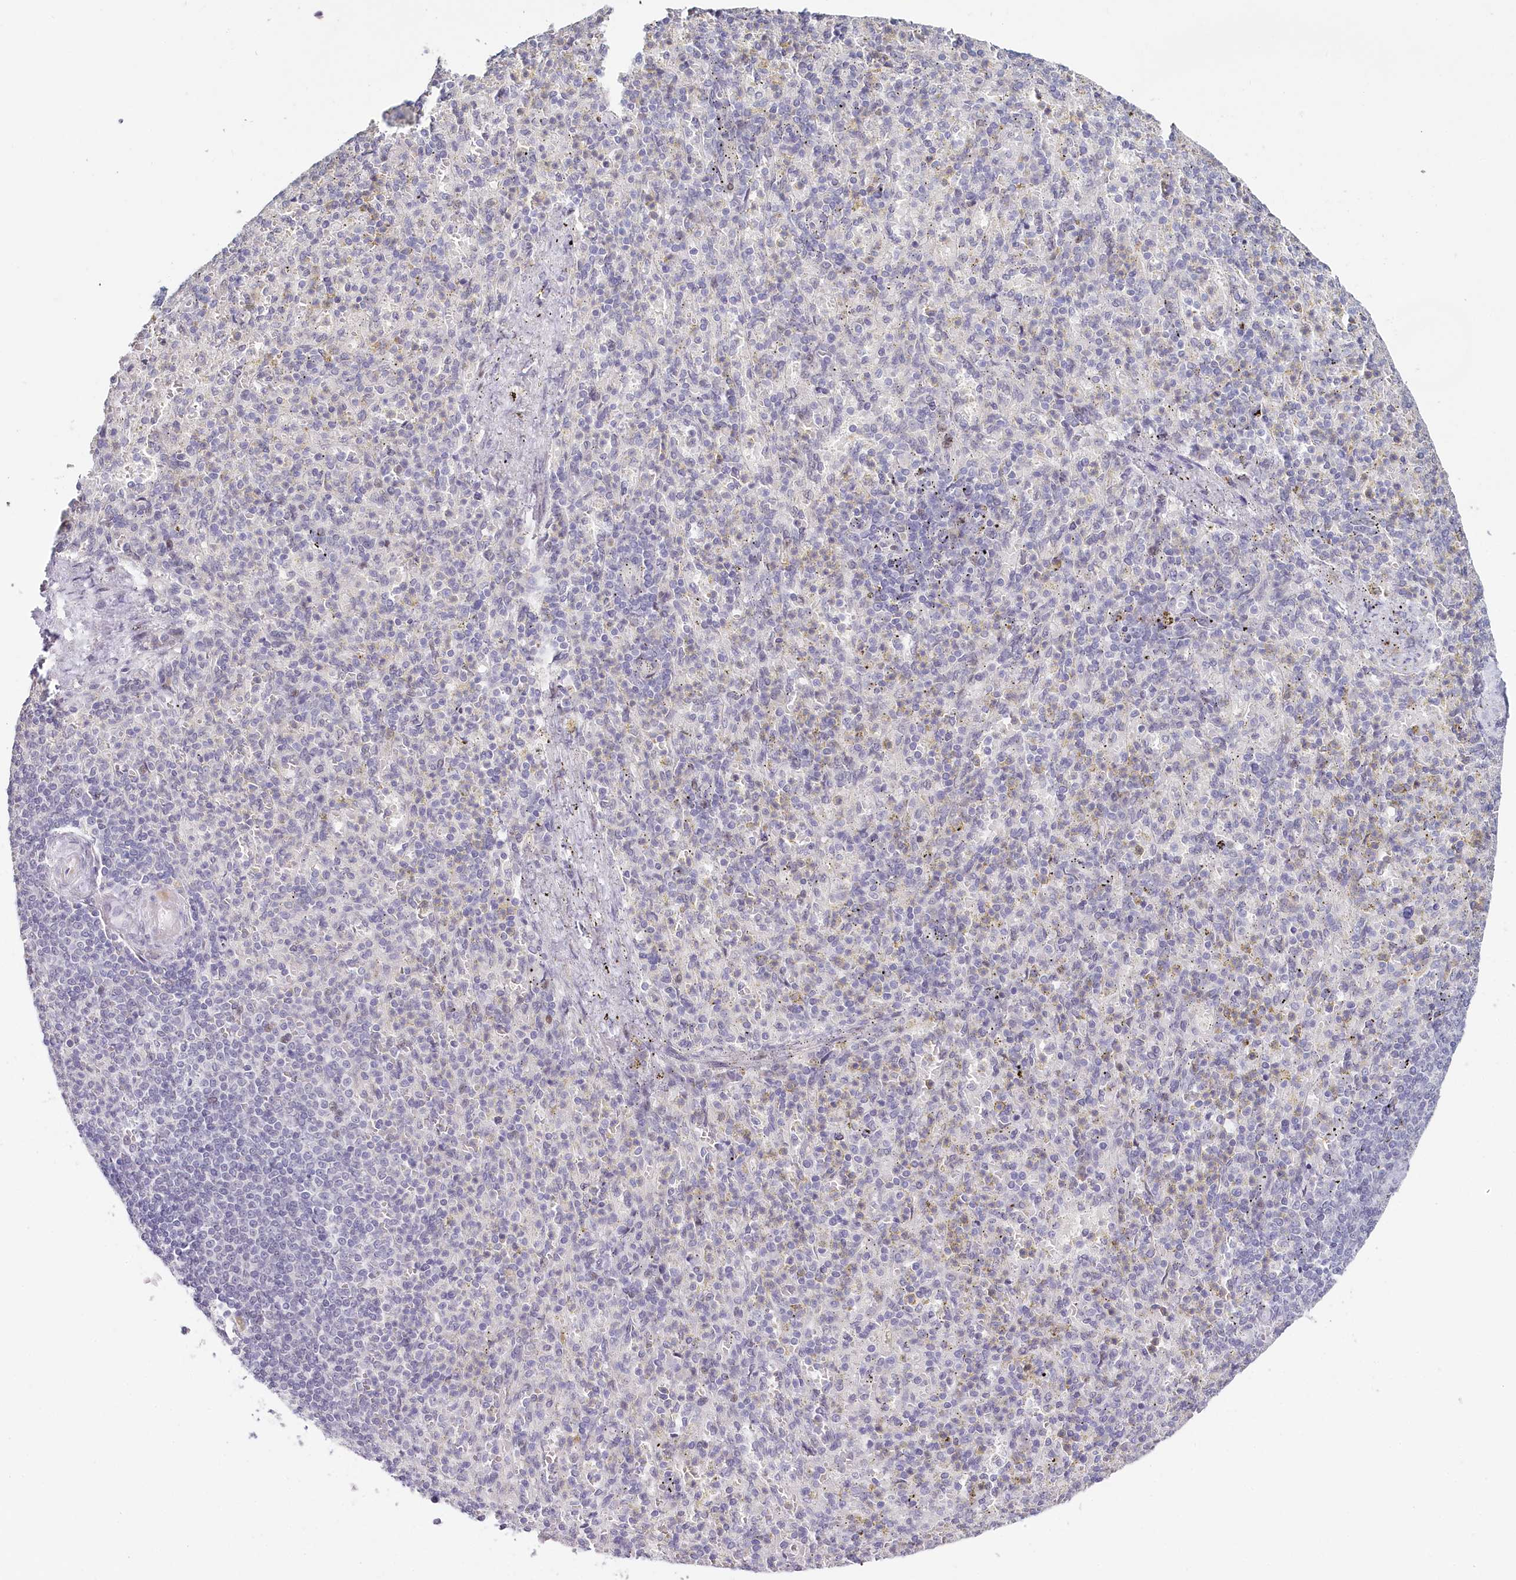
{"staining": {"intensity": "negative", "quantity": "none", "location": "none"}, "tissue": "spleen", "cell_type": "Cells in red pulp", "image_type": "normal", "snomed": [{"axis": "morphology", "description": "Normal tissue, NOS"}, {"axis": "topography", "description": "Spleen"}], "caption": "This is an immunohistochemistry micrograph of benign human spleen. There is no expression in cells in red pulp.", "gene": "HPD", "patient": {"sex": "female", "age": 74}}